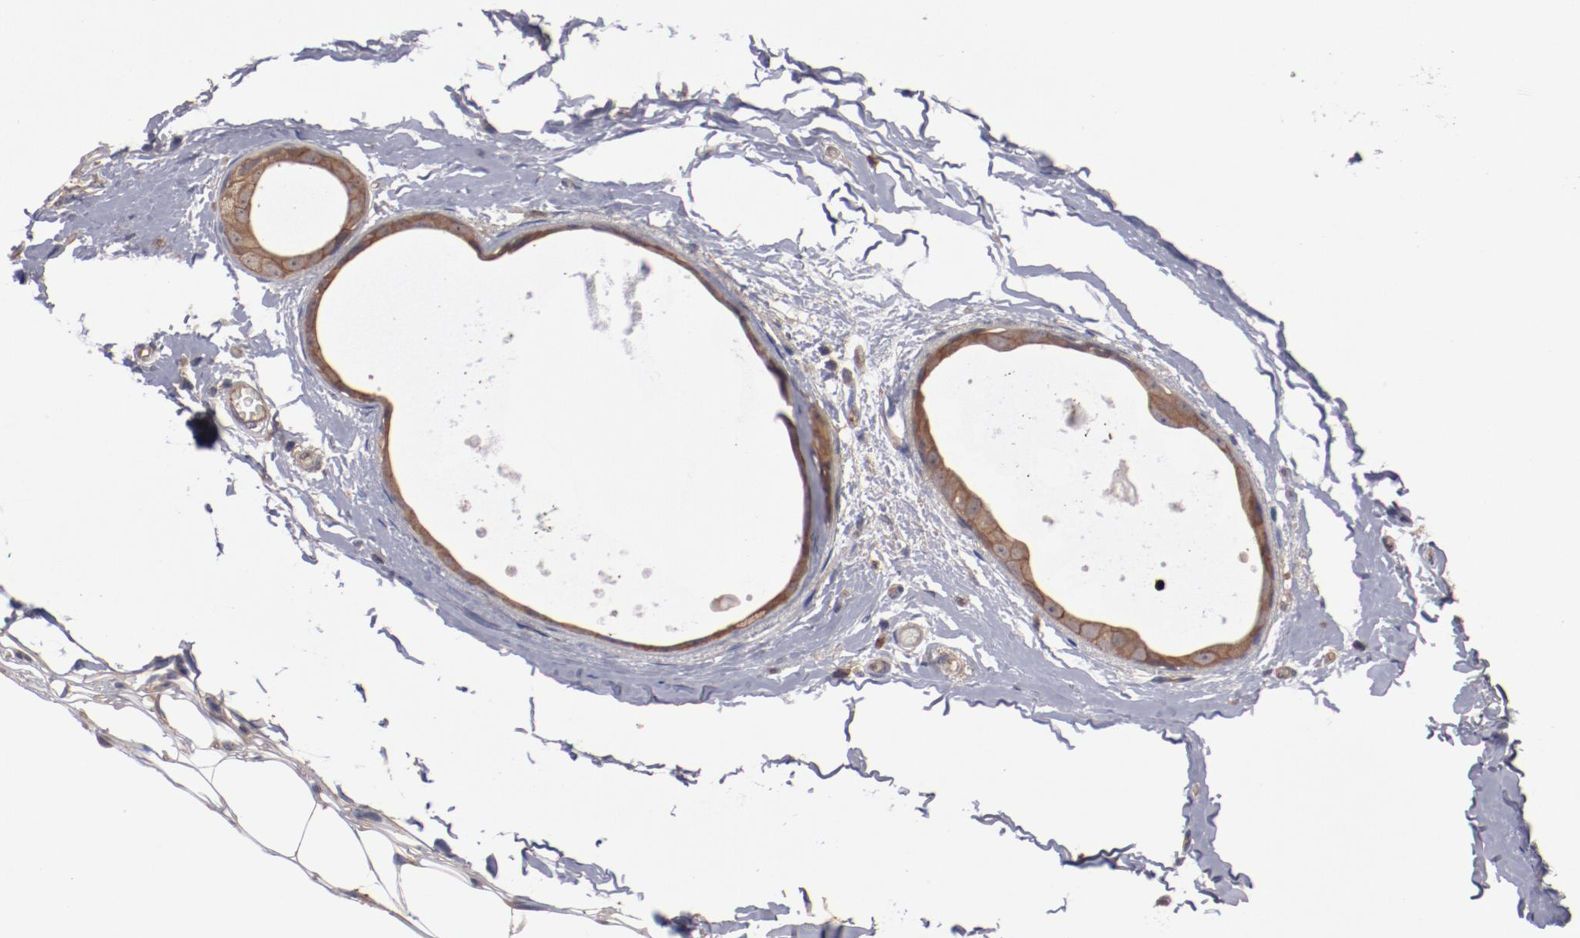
{"staining": {"intensity": "moderate", "quantity": ">75%", "location": "cytoplasmic/membranous"}, "tissue": "breast cancer", "cell_type": "Tumor cells", "image_type": "cancer", "snomed": [{"axis": "morphology", "description": "Lobular carcinoma"}, {"axis": "topography", "description": "Breast"}], "caption": "Protein staining exhibits moderate cytoplasmic/membranous positivity in about >75% of tumor cells in breast cancer (lobular carcinoma).", "gene": "DNAAF2", "patient": {"sex": "female", "age": 55}}